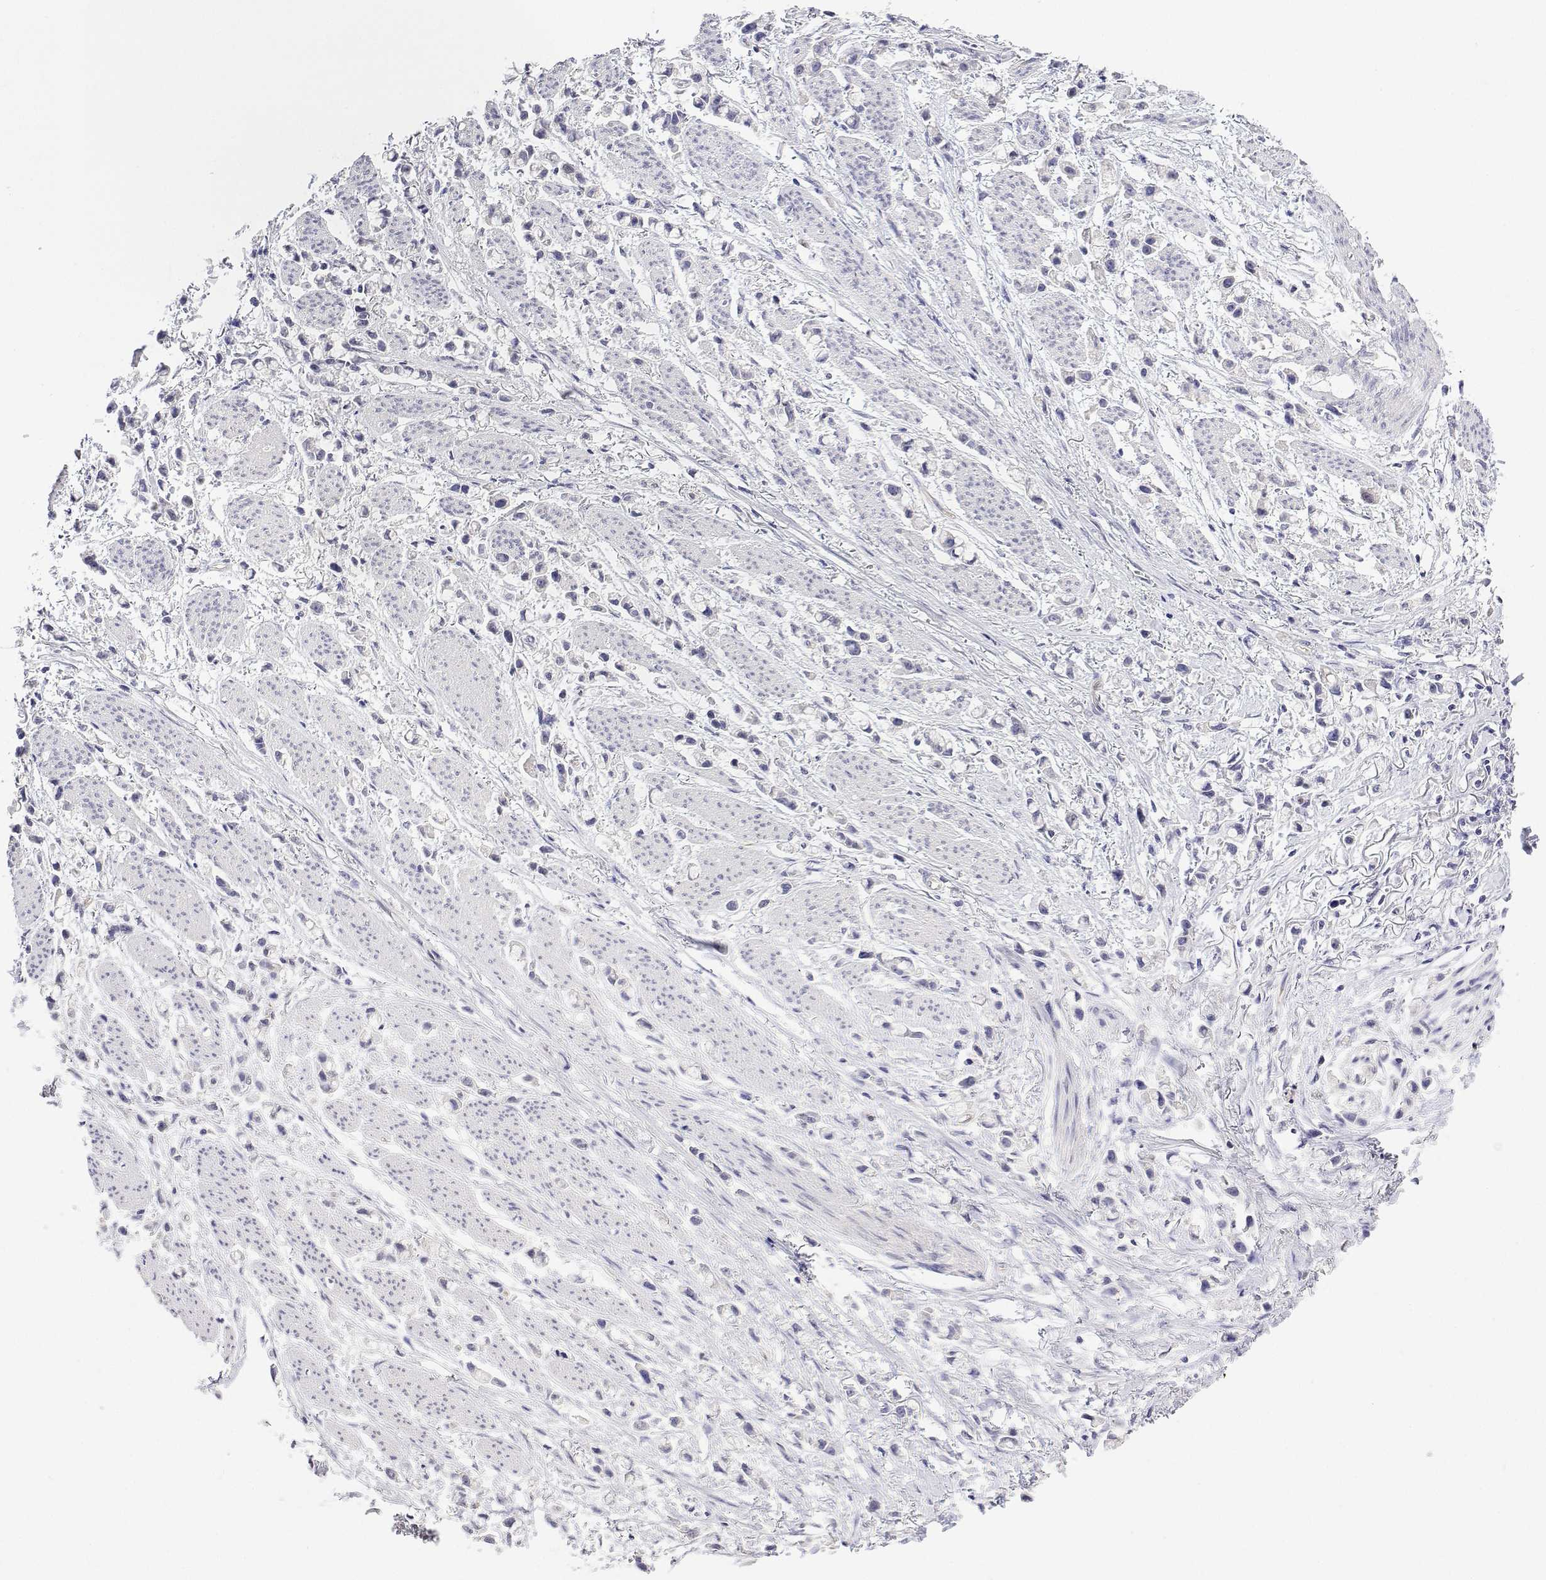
{"staining": {"intensity": "negative", "quantity": "none", "location": "none"}, "tissue": "stomach cancer", "cell_type": "Tumor cells", "image_type": "cancer", "snomed": [{"axis": "morphology", "description": "Adenocarcinoma, NOS"}, {"axis": "topography", "description": "Stomach"}], "caption": "This is an immunohistochemistry (IHC) micrograph of human stomach cancer (adenocarcinoma). There is no staining in tumor cells.", "gene": "PLCB1", "patient": {"sex": "female", "age": 81}}